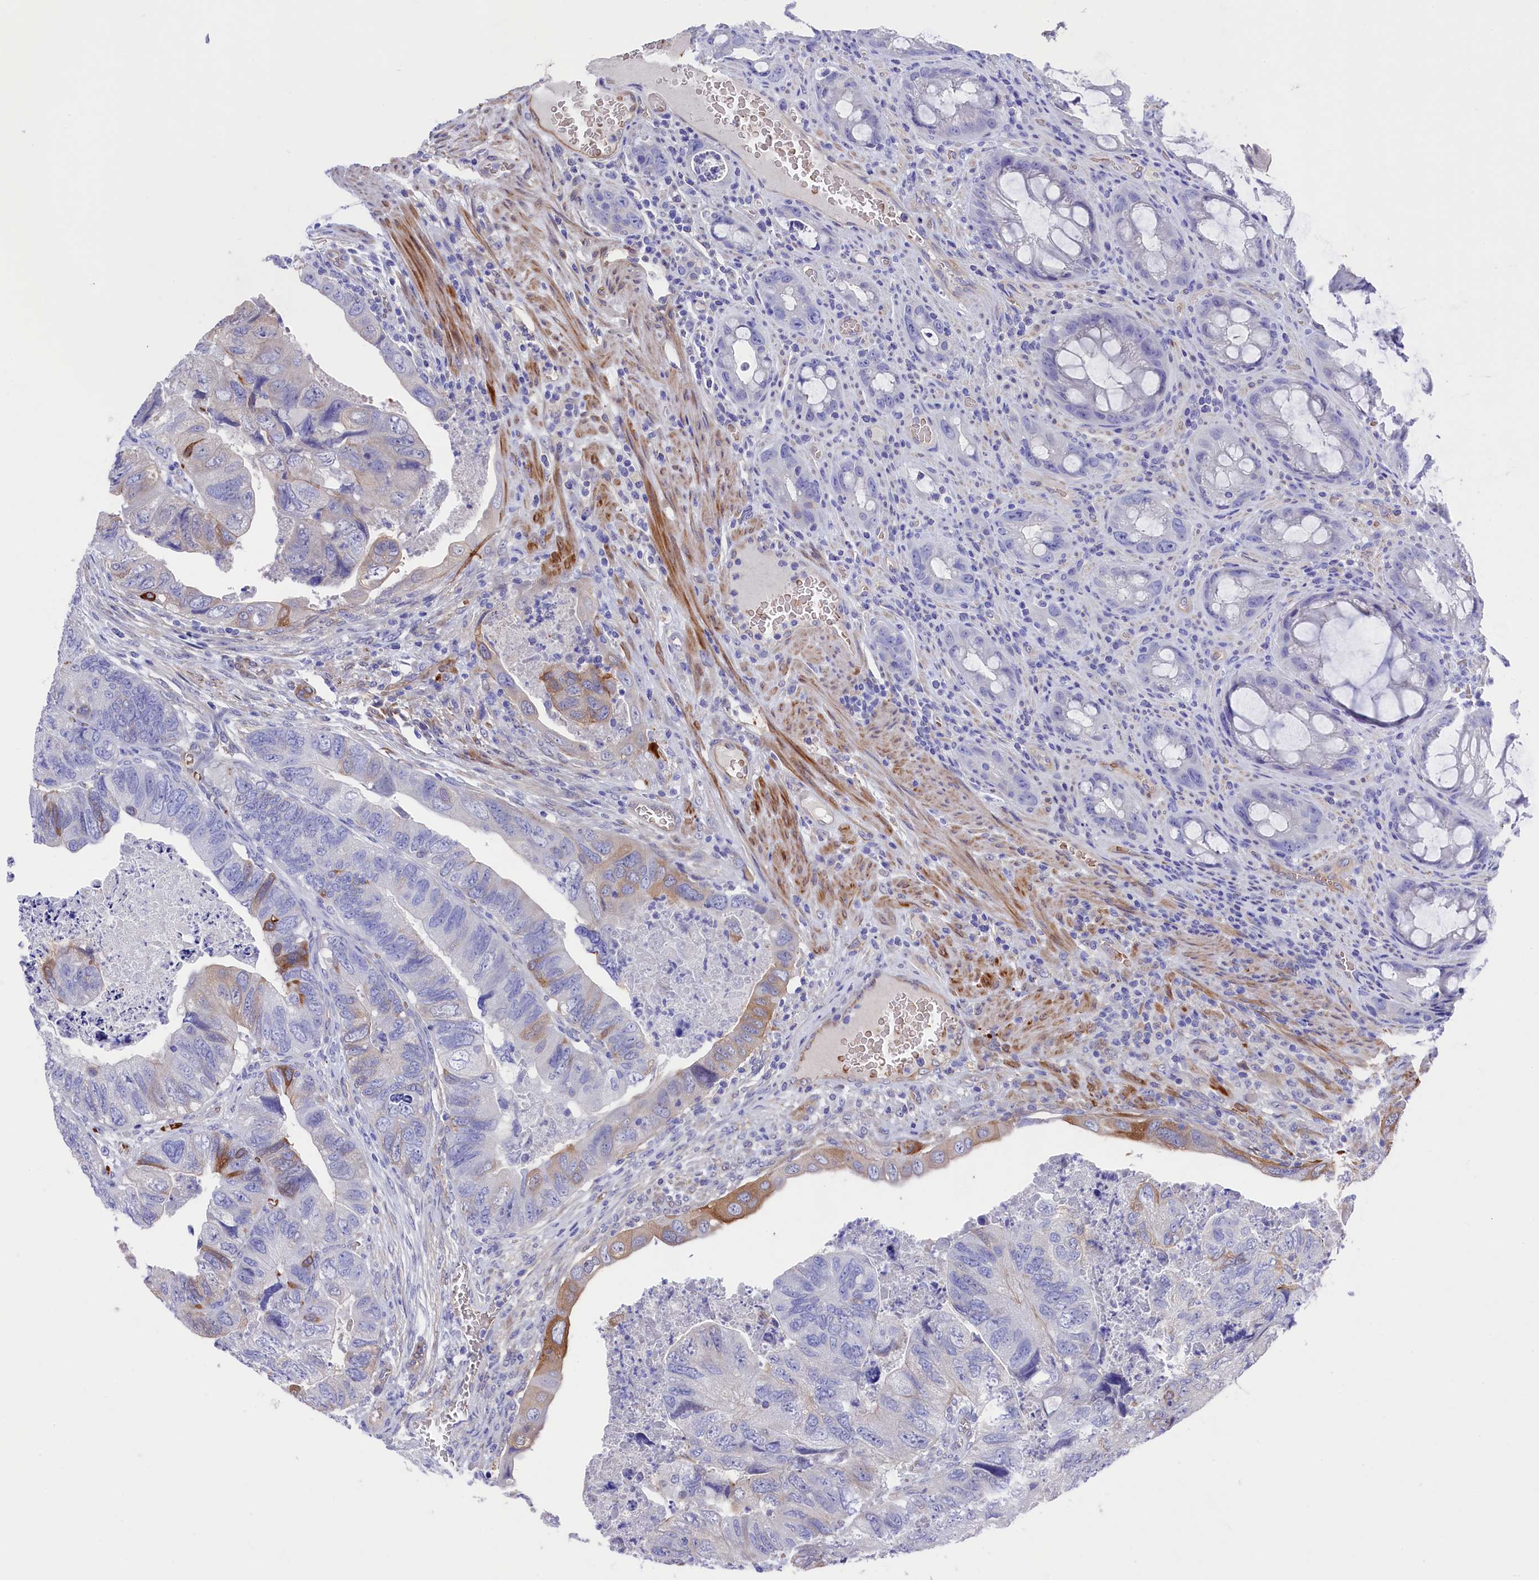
{"staining": {"intensity": "moderate", "quantity": "<25%", "location": "cytoplasmic/membranous"}, "tissue": "colorectal cancer", "cell_type": "Tumor cells", "image_type": "cancer", "snomed": [{"axis": "morphology", "description": "Adenocarcinoma, NOS"}, {"axis": "topography", "description": "Rectum"}], "caption": "Colorectal cancer stained with DAB IHC displays low levels of moderate cytoplasmic/membranous expression in approximately <25% of tumor cells. (IHC, brightfield microscopy, high magnification).", "gene": "LHFPL4", "patient": {"sex": "male", "age": 63}}